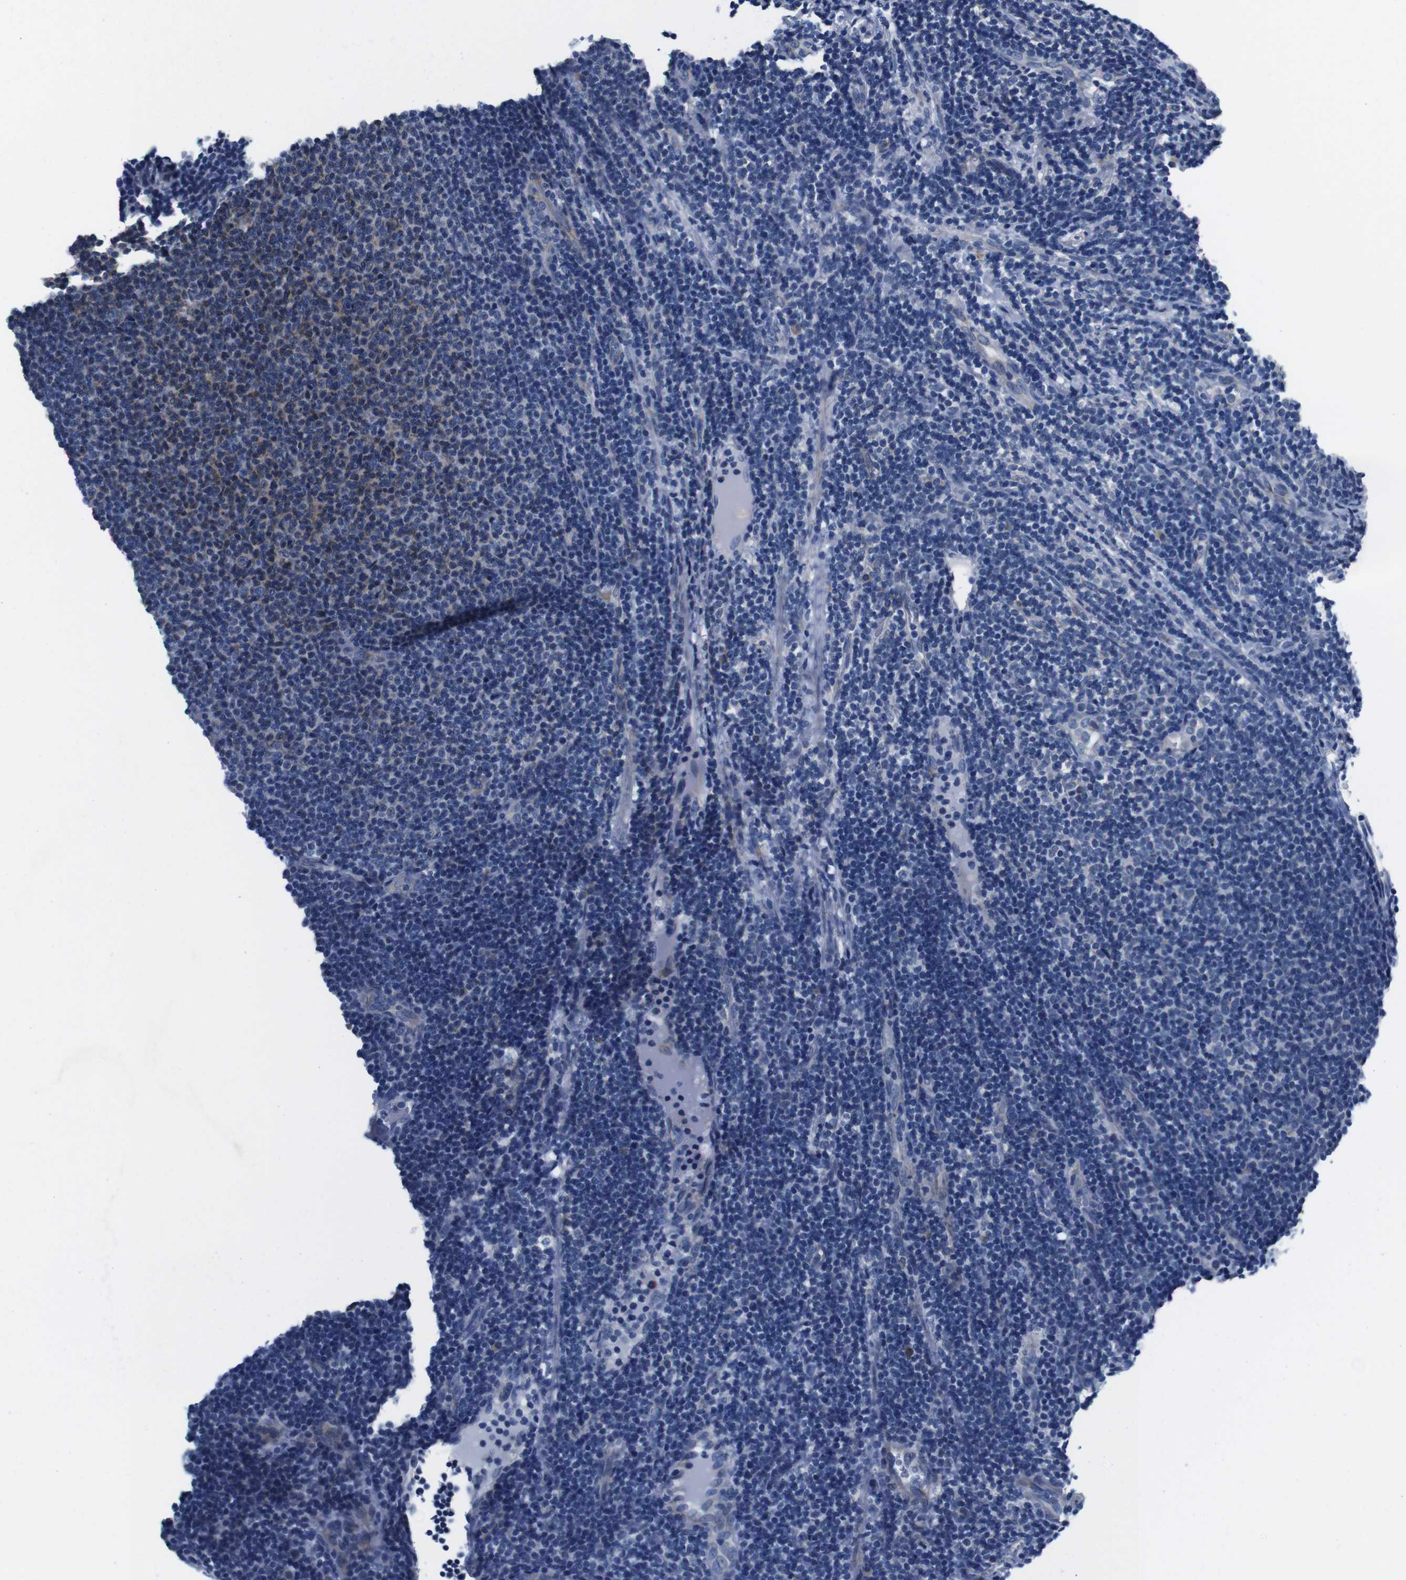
{"staining": {"intensity": "weak", "quantity": "<25%", "location": "cytoplasmic/membranous"}, "tissue": "lymphoma", "cell_type": "Tumor cells", "image_type": "cancer", "snomed": [{"axis": "morphology", "description": "Malignant lymphoma, non-Hodgkin's type, Low grade"}, {"axis": "topography", "description": "Lymph node"}], "caption": "Low-grade malignant lymphoma, non-Hodgkin's type was stained to show a protein in brown. There is no significant expression in tumor cells. (DAB (3,3'-diaminobenzidine) IHC, high magnification).", "gene": "SNX19", "patient": {"sex": "male", "age": 66}}